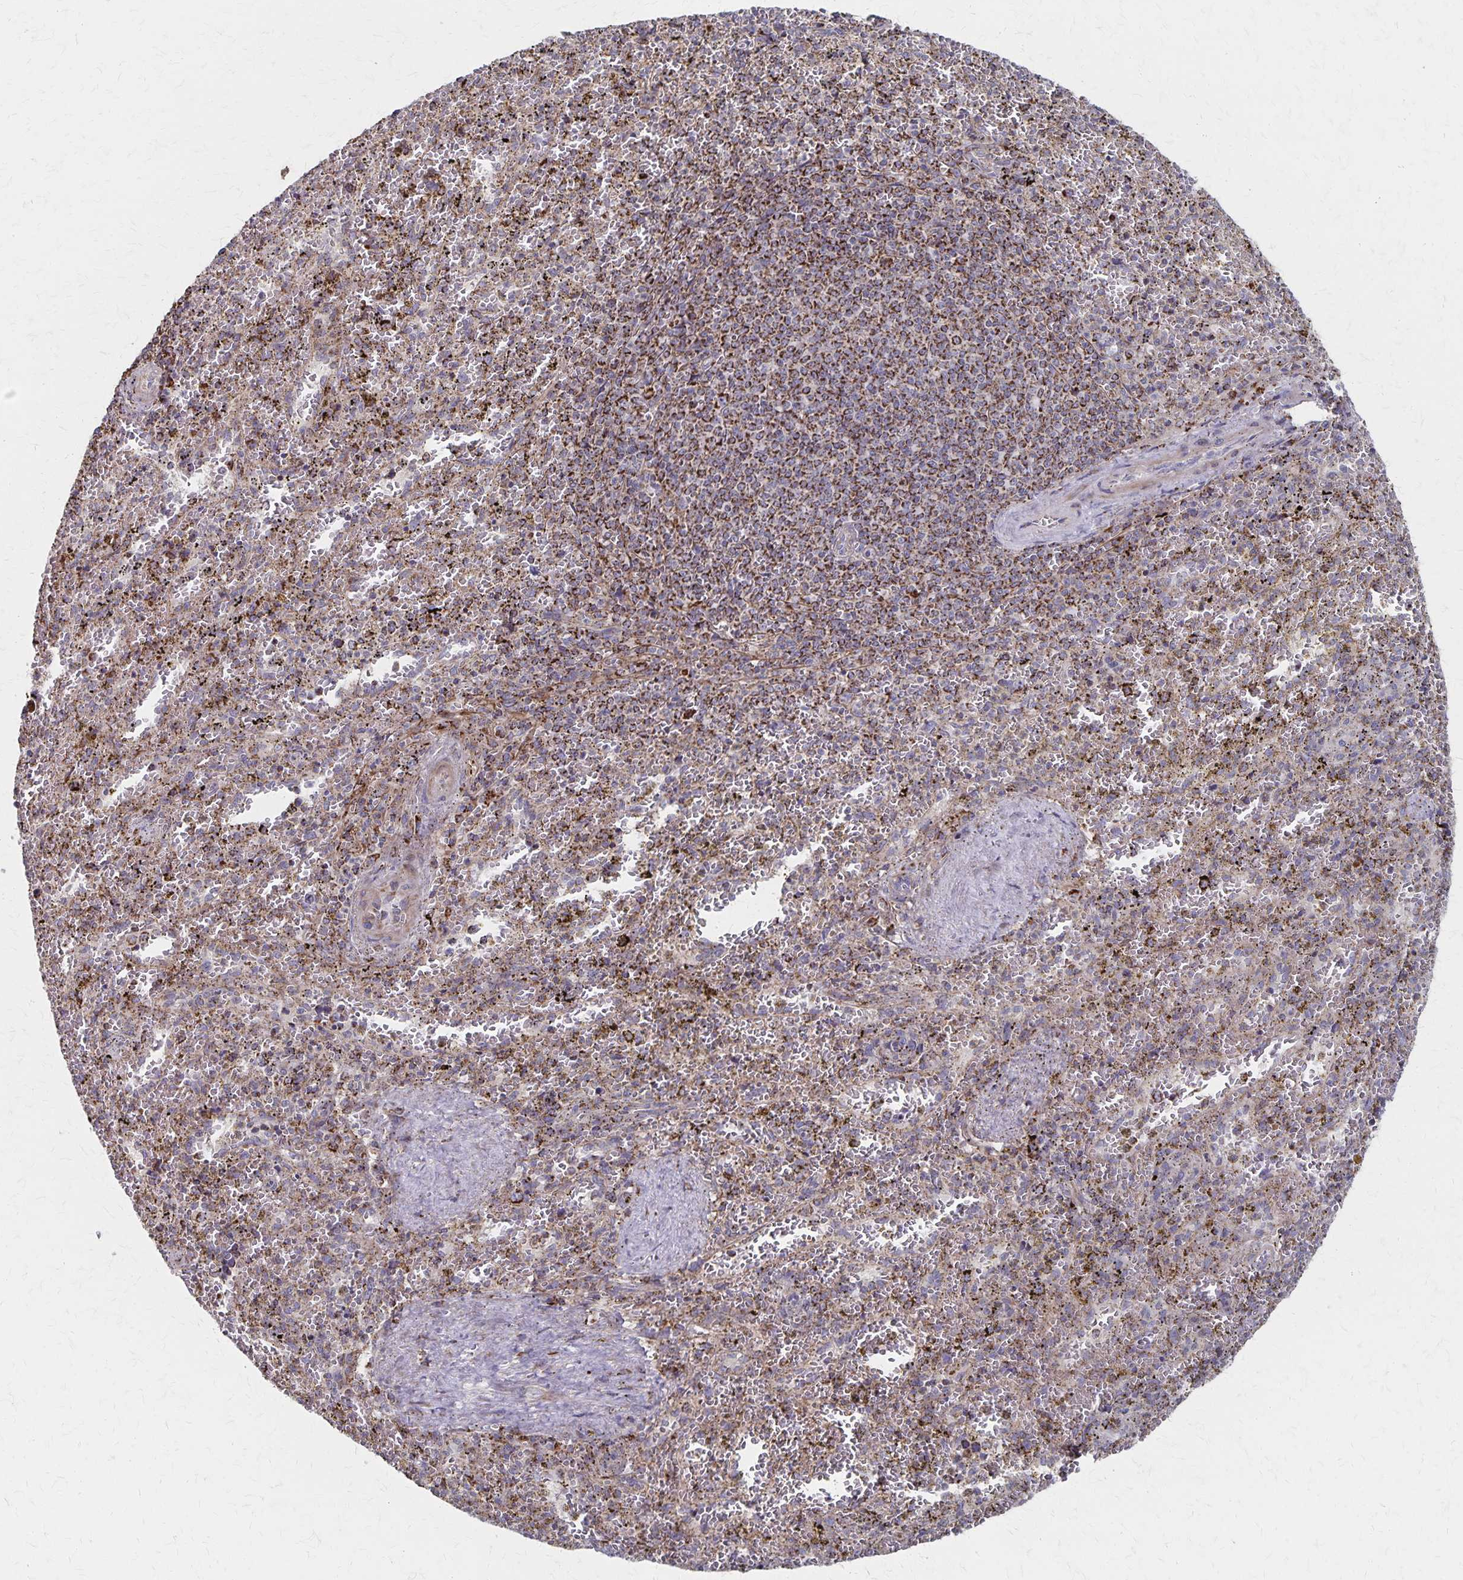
{"staining": {"intensity": "strong", "quantity": "25%-75%", "location": "cytoplasmic/membranous"}, "tissue": "spleen", "cell_type": "Cells in red pulp", "image_type": "normal", "snomed": [{"axis": "morphology", "description": "Normal tissue, NOS"}, {"axis": "topography", "description": "Spleen"}], "caption": "Protein positivity by immunohistochemistry displays strong cytoplasmic/membranous expression in about 25%-75% of cells in red pulp in benign spleen.", "gene": "DYRK4", "patient": {"sex": "female", "age": 50}}